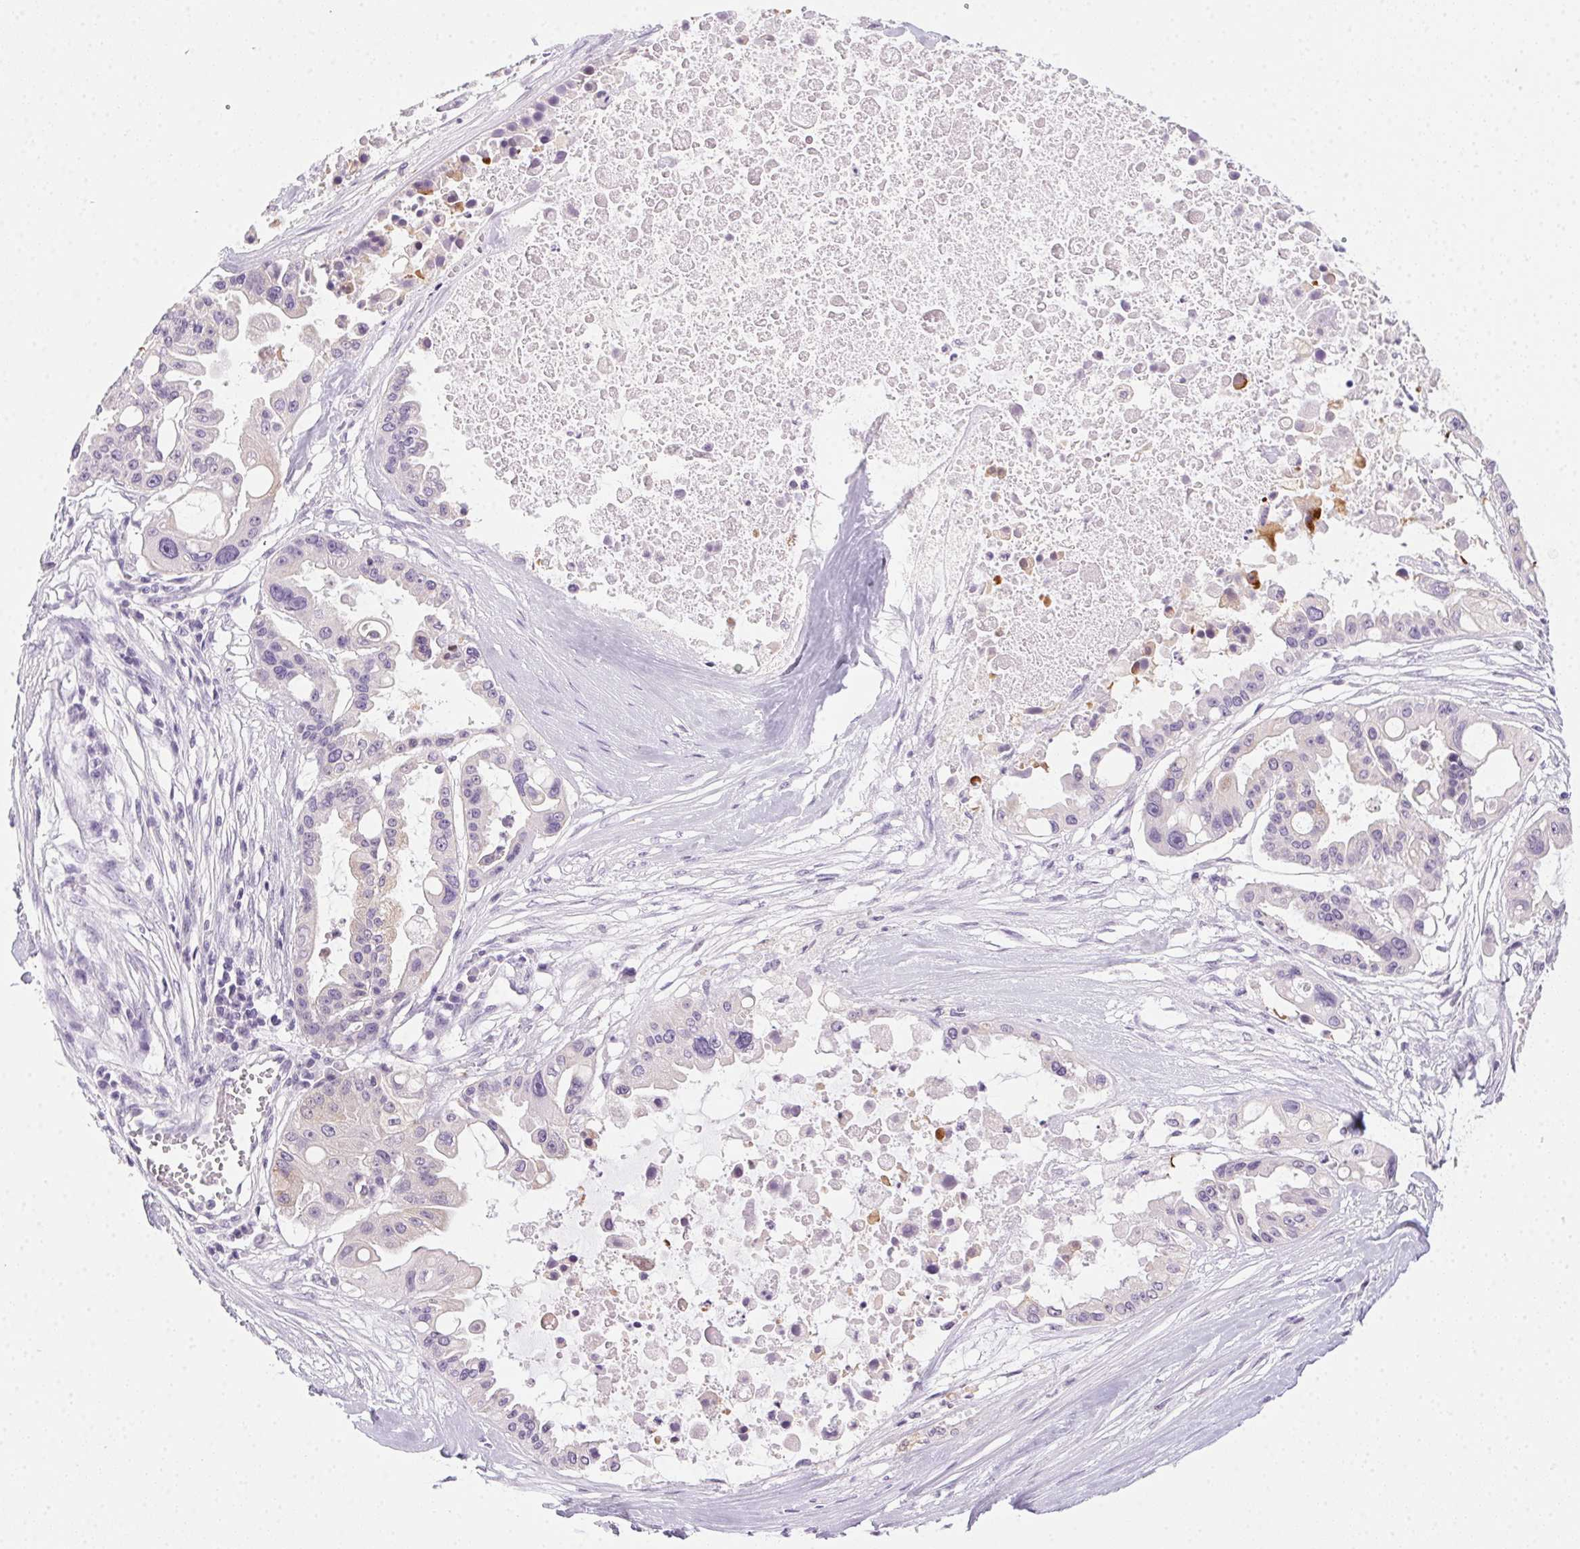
{"staining": {"intensity": "negative", "quantity": "none", "location": "none"}, "tissue": "ovarian cancer", "cell_type": "Tumor cells", "image_type": "cancer", "snomed": [{"axis": "morphology", "description": "Cystadenocarcinoma, serous, NOS"}, {"axis": "topography", "description": "Ovary"}], "caption": "There is no significant positivity in tumor cells of serous cystadenocarcinoma (ovarian).", "gene": "POPDC2", "patient": {"sex": "female", "age": 56}}